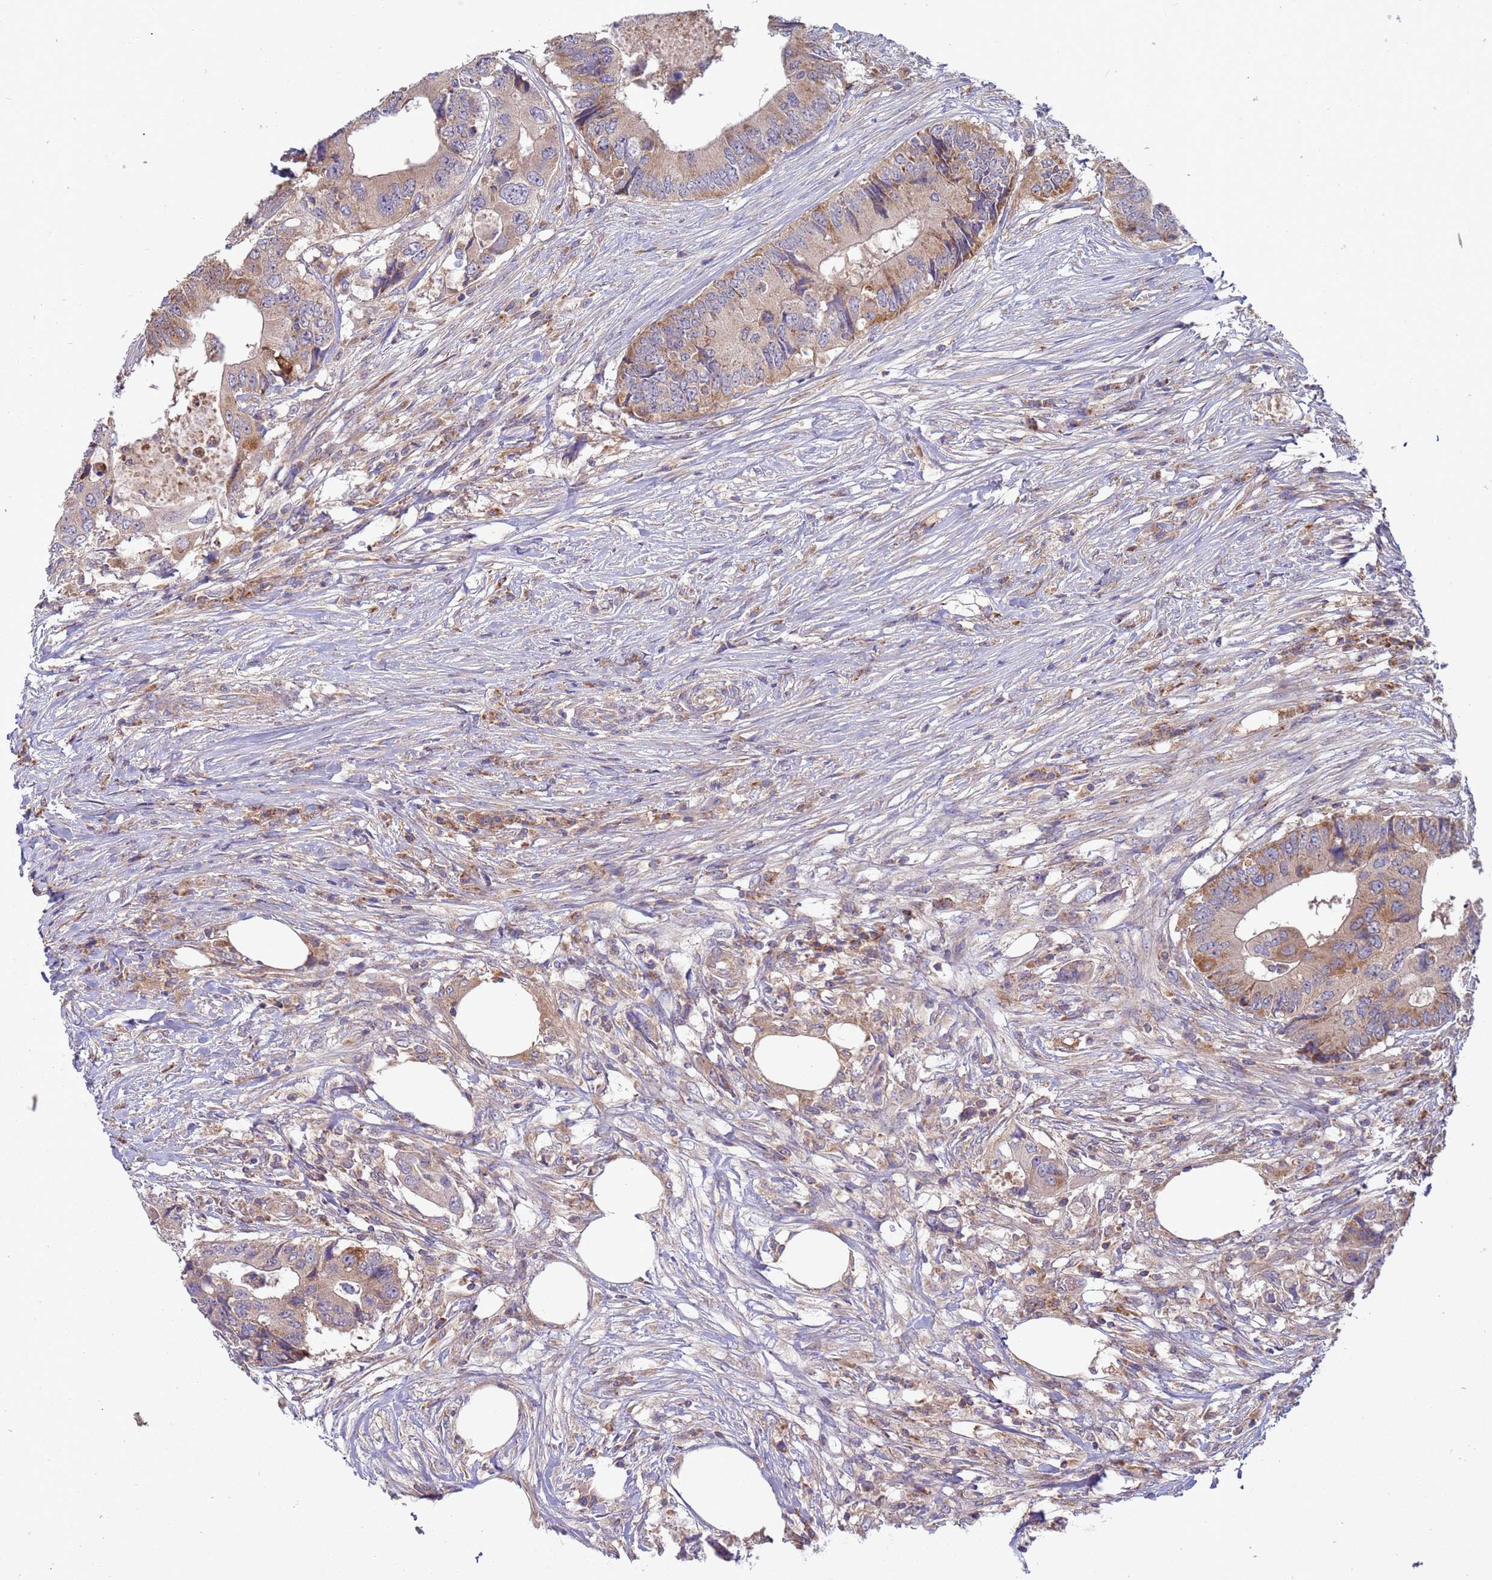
{"staining": {"intensity": "moderate", "quantity": "25%-75%", "location": "cytoplasmic/membranous"}, "tissue": "colorectal cancer", "cell_type": "Tumor cells", "image_type": "cancer", "snomed": [{"axis": "morphology", "description": "Adenocarcinoma, NOS"}, {"axis": "topography", "description": "Colon"}], "caption": "Protein staining of adenocarcinoma (colorectal) tissue demonstrates moderate cytoplasmic/membranous staining in approximately 25%-75% of tumor cells.", "gene": "UQCRQ", "patient": {"sex": "male", "age": 71}}